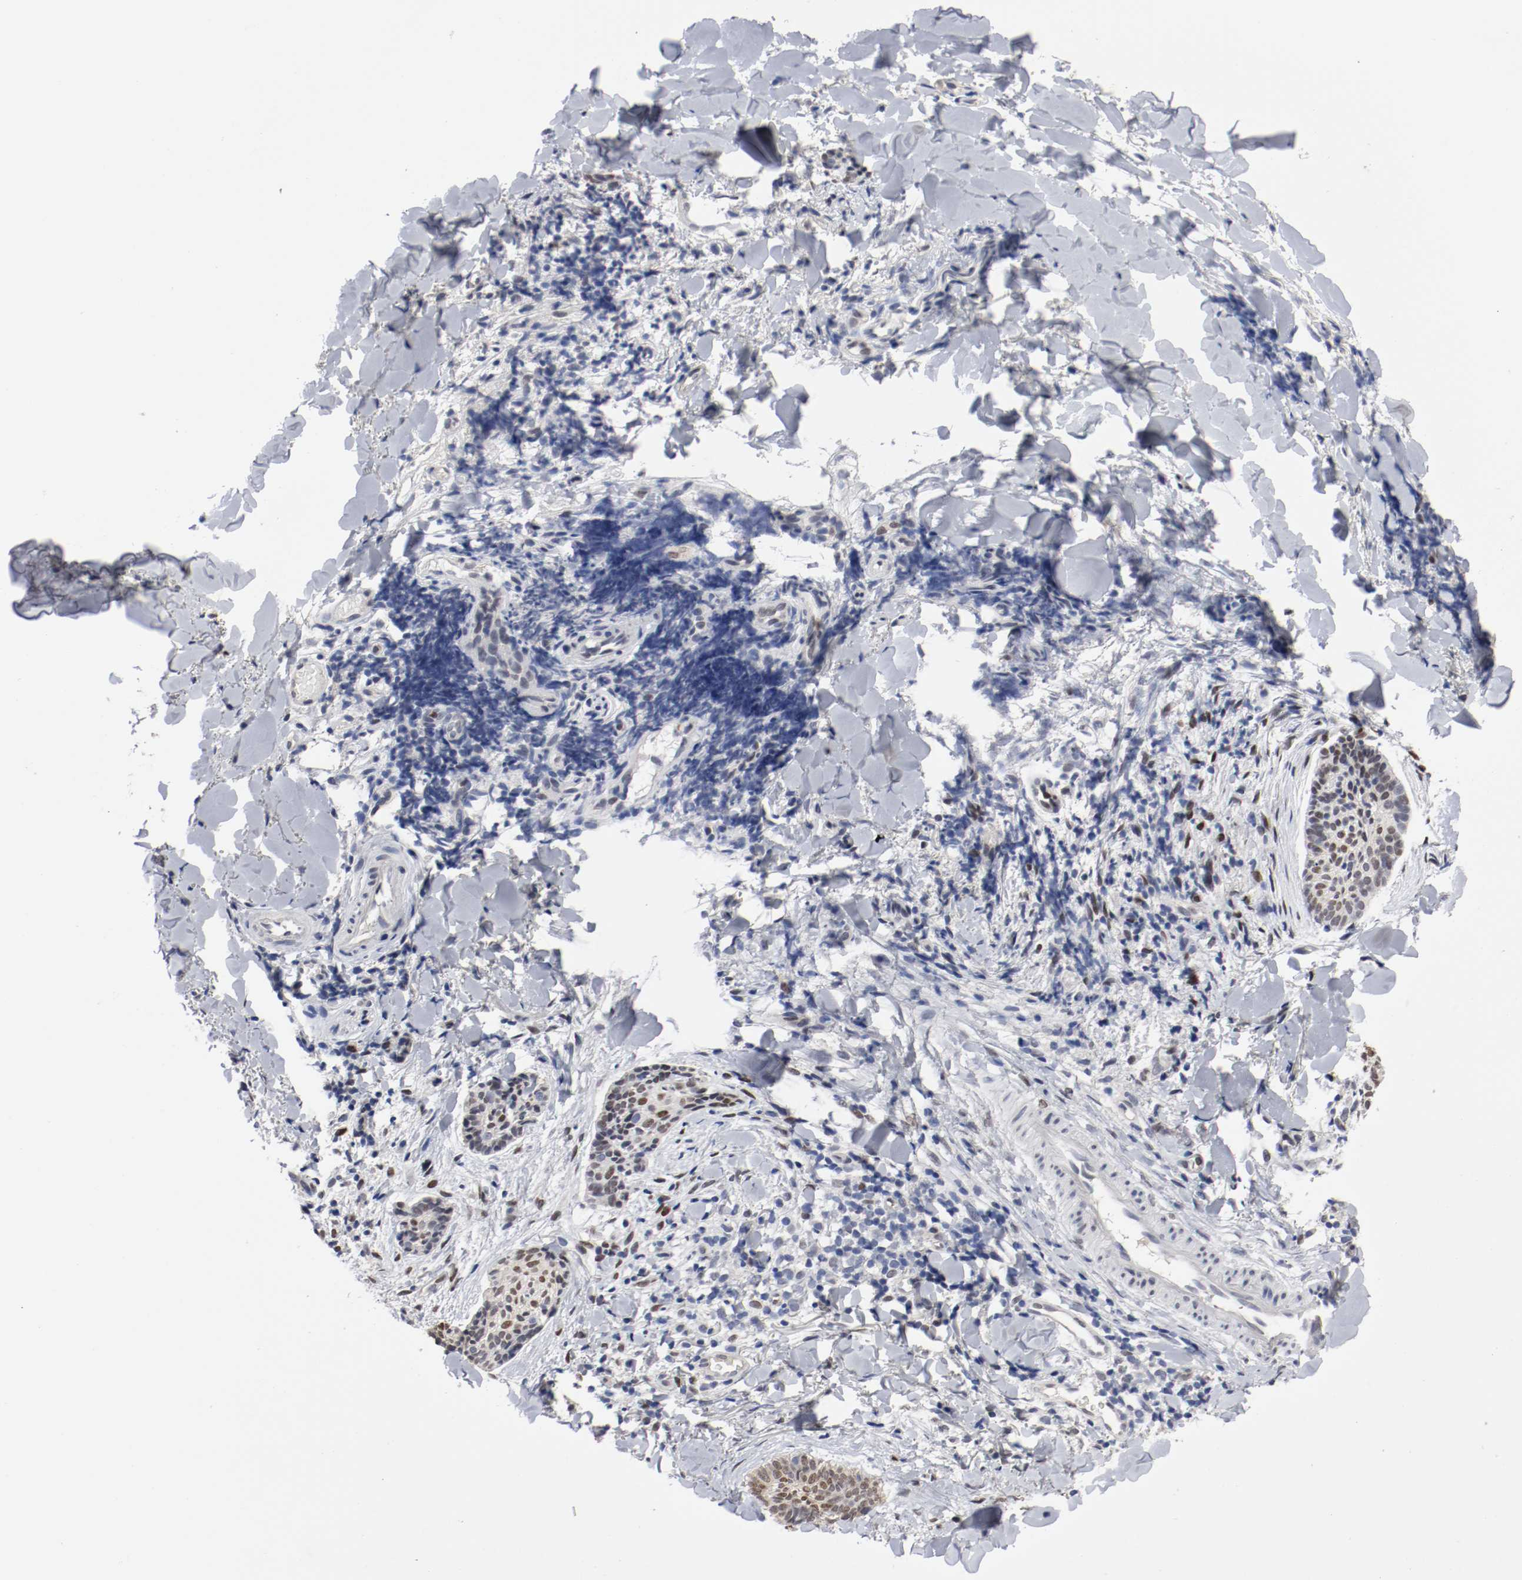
{"staining": {"intensity": "moderate", "quantity": "25%-75%", "location": "cytoplasmic/membranous,nuclear"}, "tissue": "skin cancer", "cell_type": "Tumor cells", "image_type": "cancer", "snomed": [{"axis": "morphology", "description": "Normal tissue, NOS"}, {"axis": "morphology", "description": "Basal cell carcinoma"}, {"axis": "topography", "description": "Skin"}], "caption": "DAB immunohistochemical staining of human basal cell carcinoma (skin) exhibits moderate cytoplasmic/membranous and nuclear protein expression in approximately 25%-75% of tumor cells. (brown staining indicates protein expression, while blue staining denotes nuclei).", "gene": "FOSL2", "patient": {"sex": "female", "age": 57}}